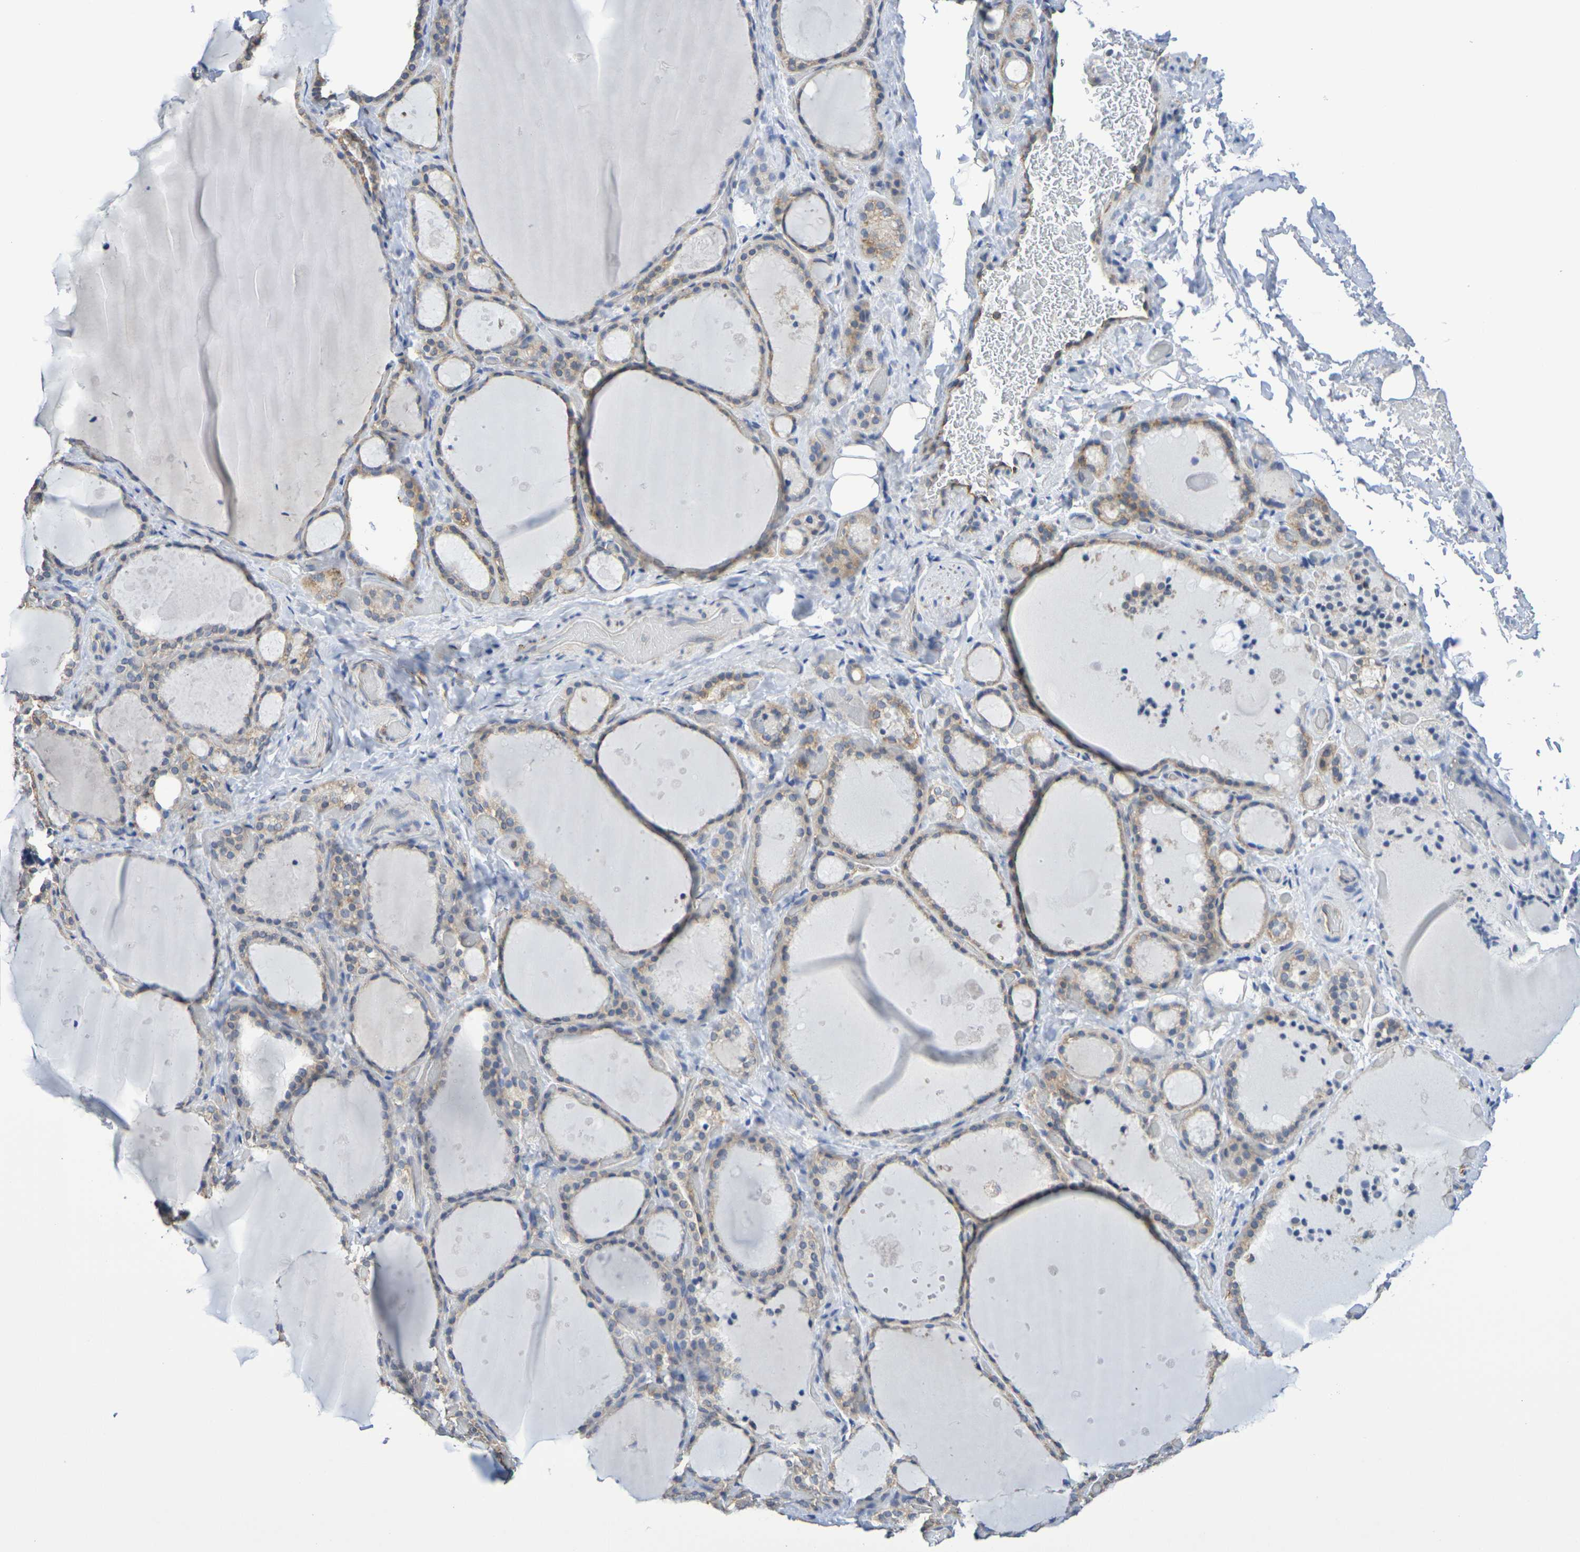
{"staining": {"intensity": "weak", "quantity": ">75%", "location": "cytoplasmic/membranous"}, "tissue": "thyroid gland", "cell_type": "Glandular cells", "image_type": "normal", "snomed": [{"axis": "morphology", "description": "Normal tissue, NOS"}, {"axis": "topography", "description": "Thyroid gland"}], "caption": "IHC (DAB) staining of benign human thyroid gland exhibits weak cytoplasmic/membranous protein expression in approximately >75% of glandular cells. (IHC, brightfield microscopy, high magnification).", "gene": "CHRNB1", "patient": {"sex": "female", "age": 44}}